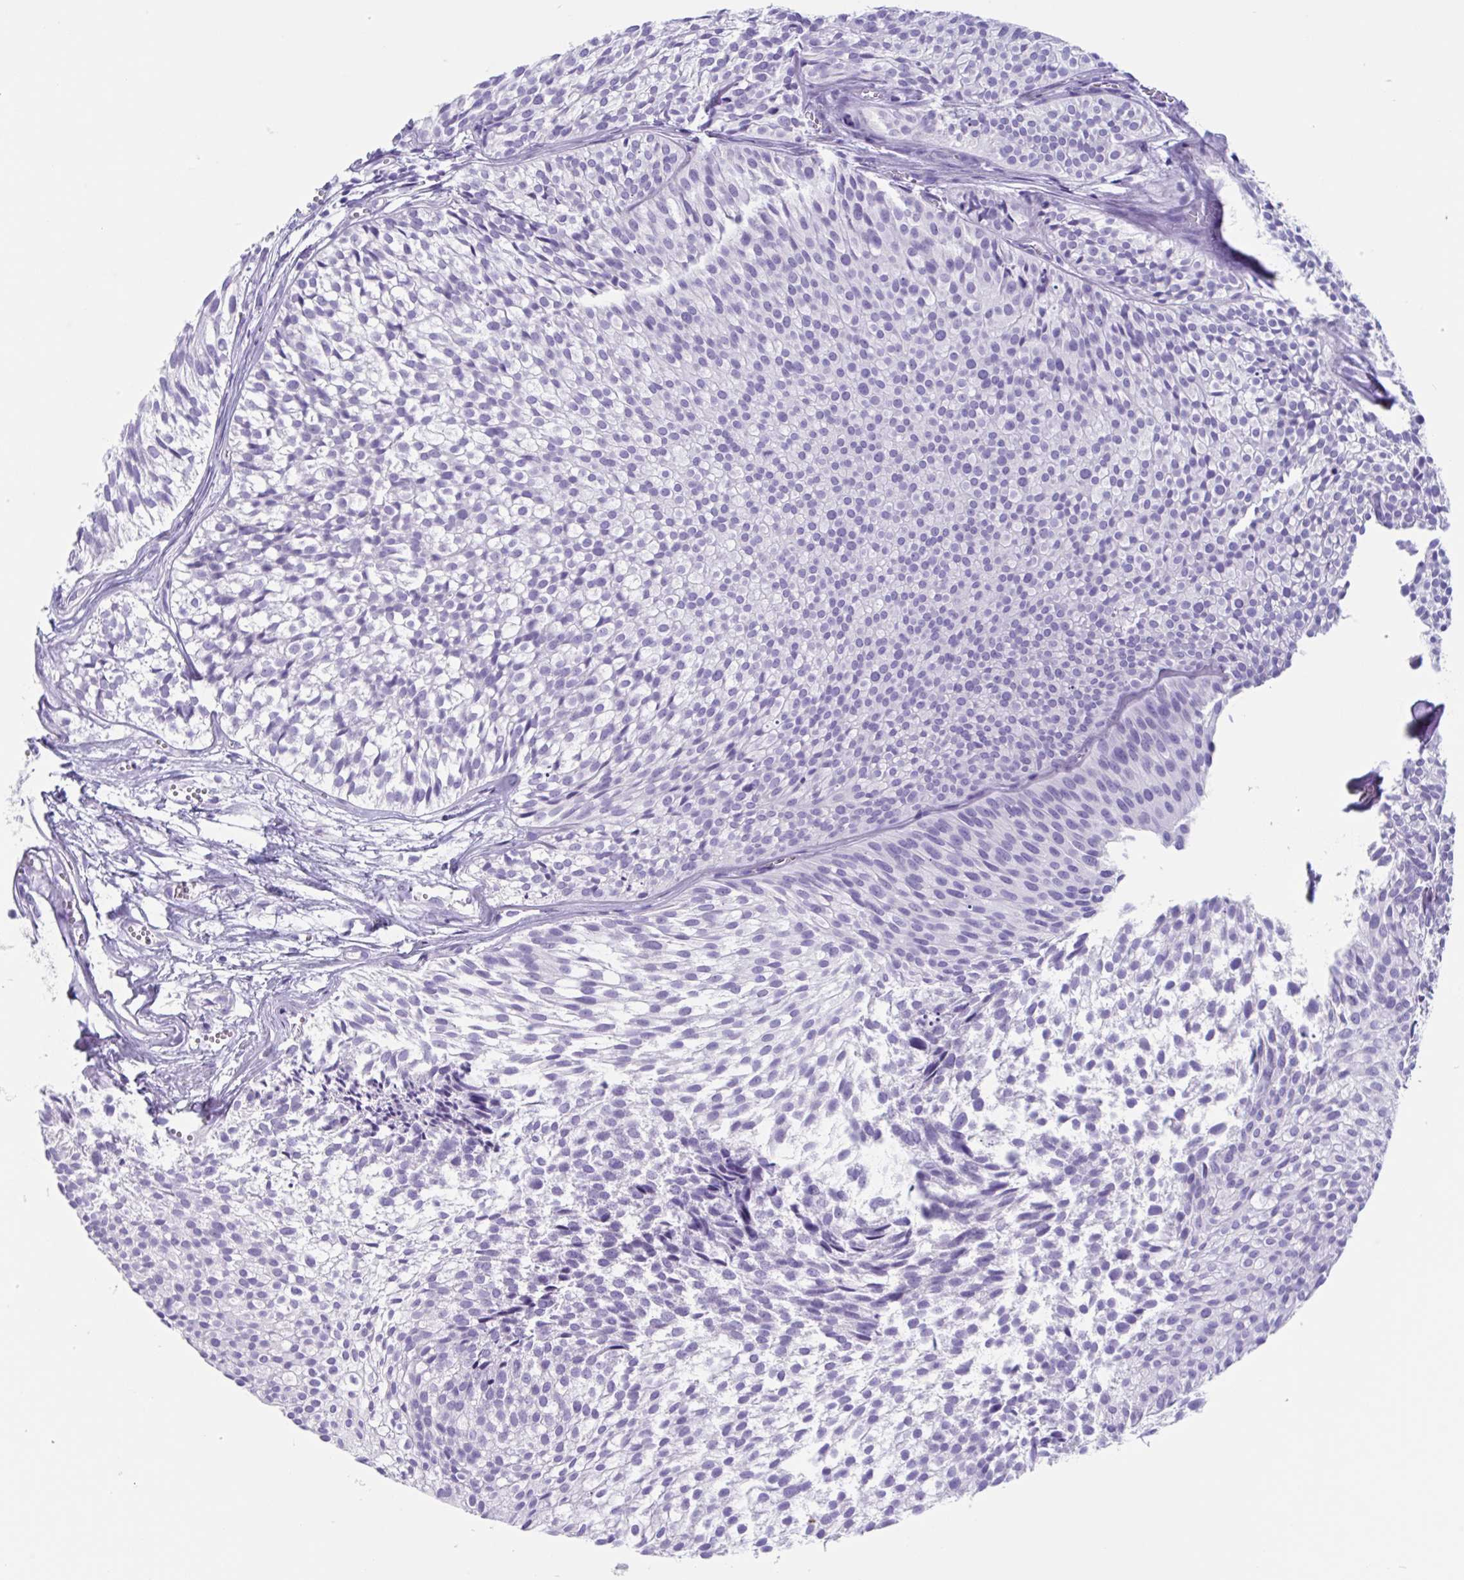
{"staining": {"intensity": "negative", "quantity": "none", "location": "none"}, "tissue": "urothelial cancer", "cell_type": "Tumor cells", "image_type": "cancer", "snomed": [{"axis": "morphology", "description": "Urothelial carcinoma, Low grade"}, {"axis": "topography", "description": "Urinary bladder"}], "caption": "High magnification brightfield microscopy of urothelial carcinoma (low-grade) stained with DAB (brown) and counterstained with hematoxylin (blue): tumor cells show no significant staining.", "gene": "USP35", "patient": {"sex": "male", "age": 91}}